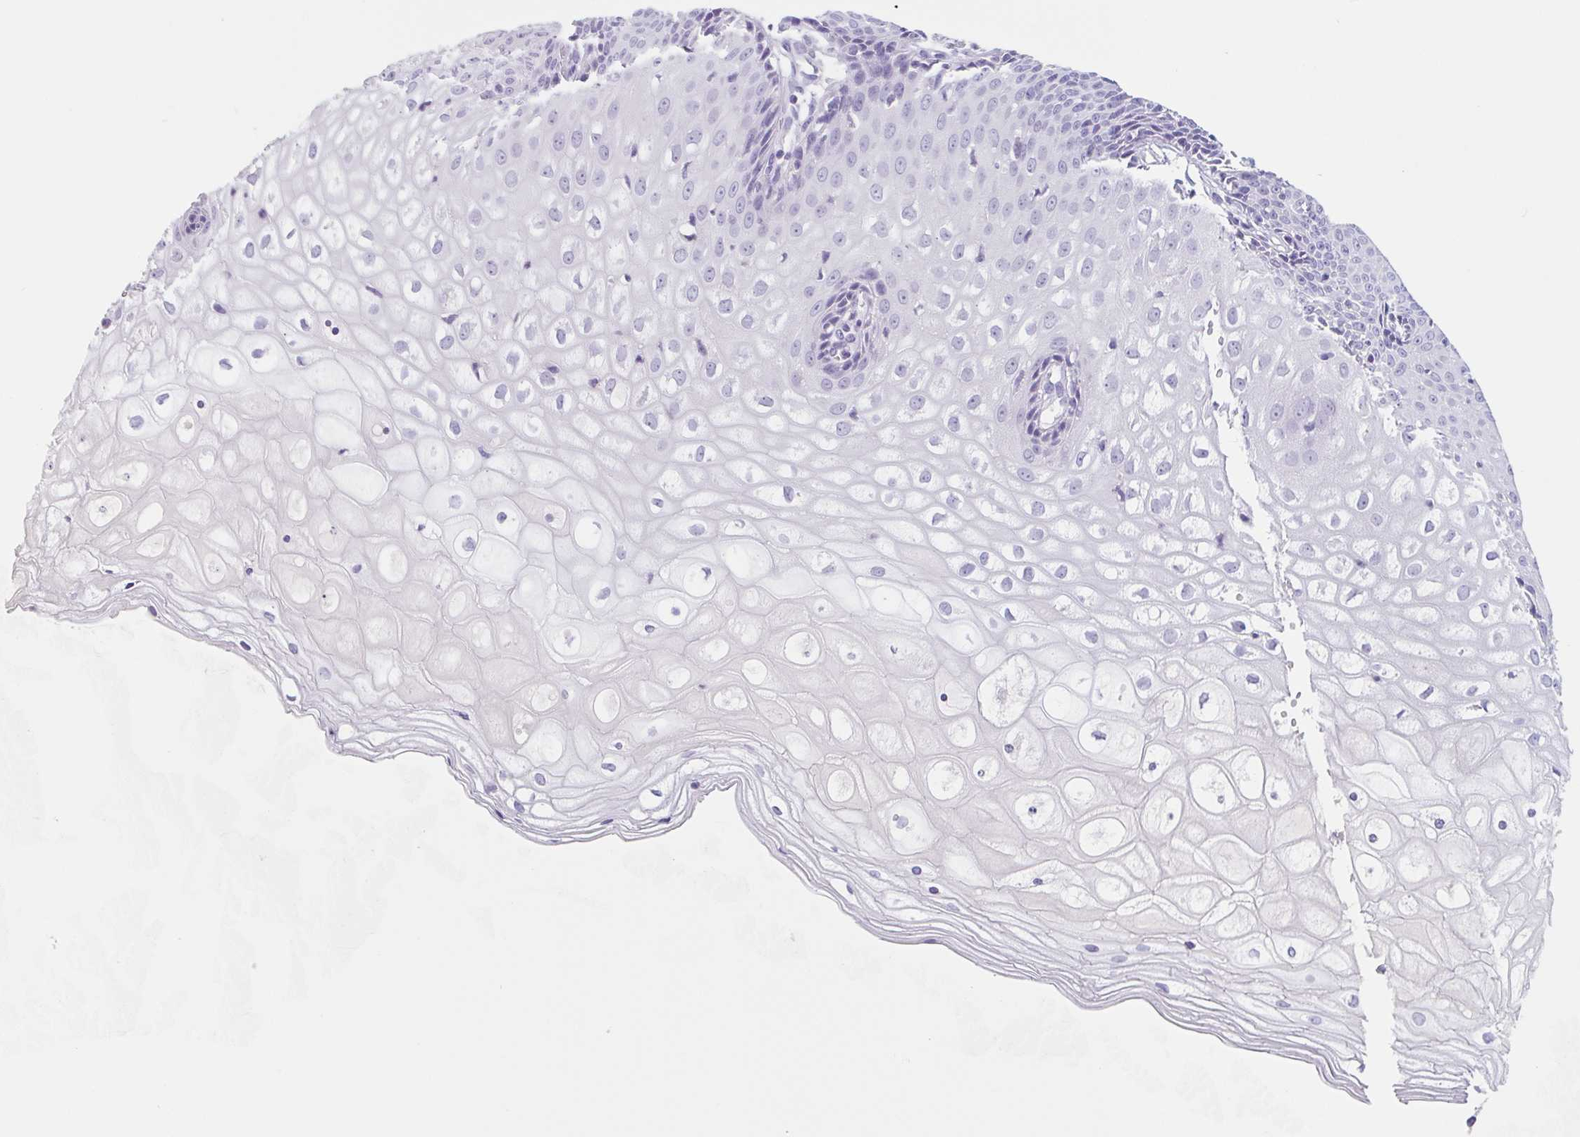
{"staining": {"intensity": "negative", "quantity": "none", "location": "none"}, "tissue": "cervix", "cell_type": "Glandular cells", "image_type": "normal", "snomed": [{"axis": "morphology", "description": "Normal tissue, NOS"}, {"axis": "topography", "description": "Cervix"}], "caption": "The histopathology image reveals no significant staining in glandular cells of cervix.", "gene": "EMC4", "patient": {"sex": "female", "age": 36}}